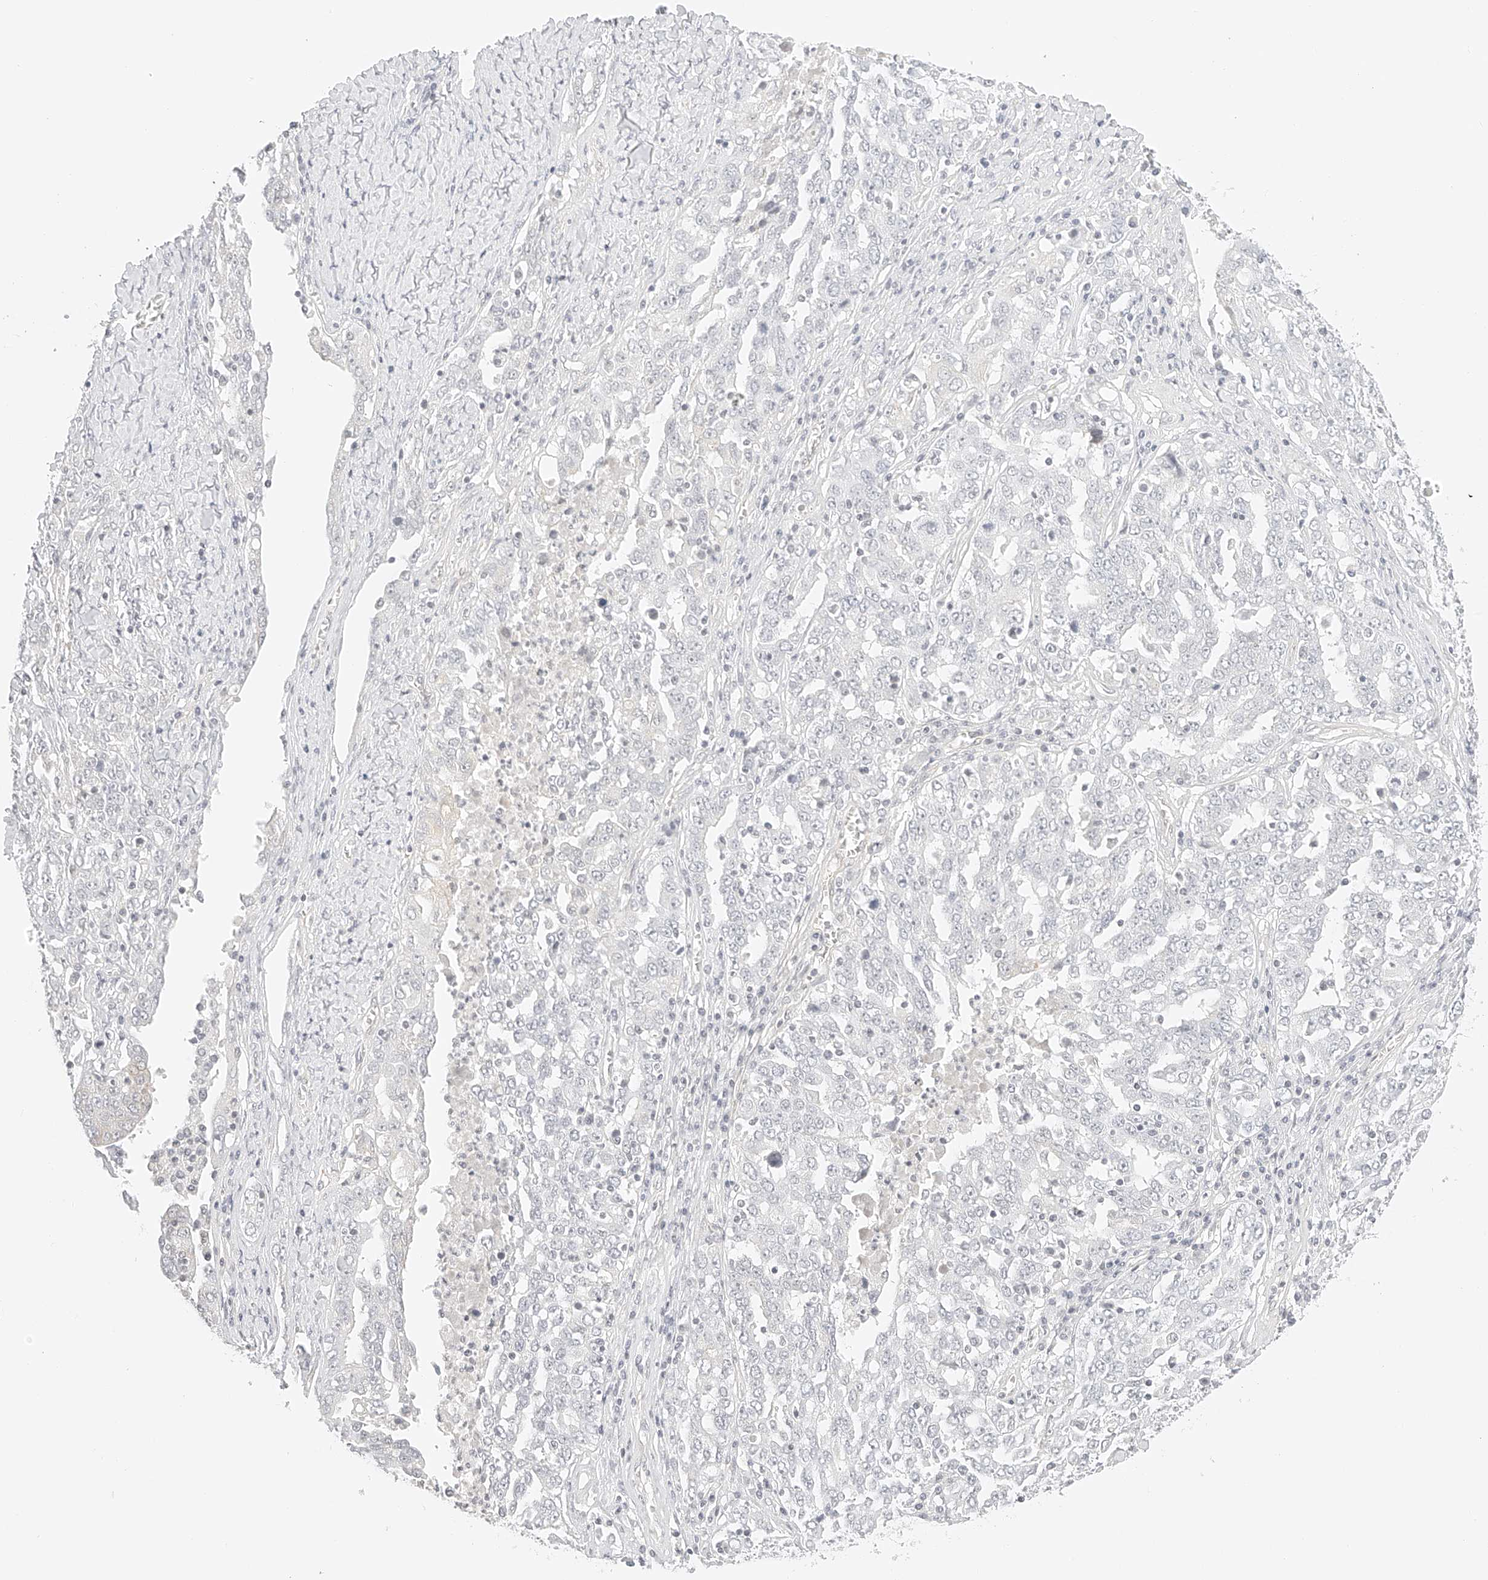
{"staining": {"intensity": "negative", "quantity": "none", "location": "none"}, "tissue": "ovarian cancer", "cell_type": "Tumor cells", "image_type": "cancer", "snomed": [{"axis": "morphology", "description": "Carcinoma, endometroid"}, {"axis": "topography", "description": "Ovary"}], "caption": "Immunohistochemistry of endometroid carcinoma (ovarian) shows no positivity in tumor cells.", "gene": "ZFP69", "patient": {"sex": "female", "age": 62}}